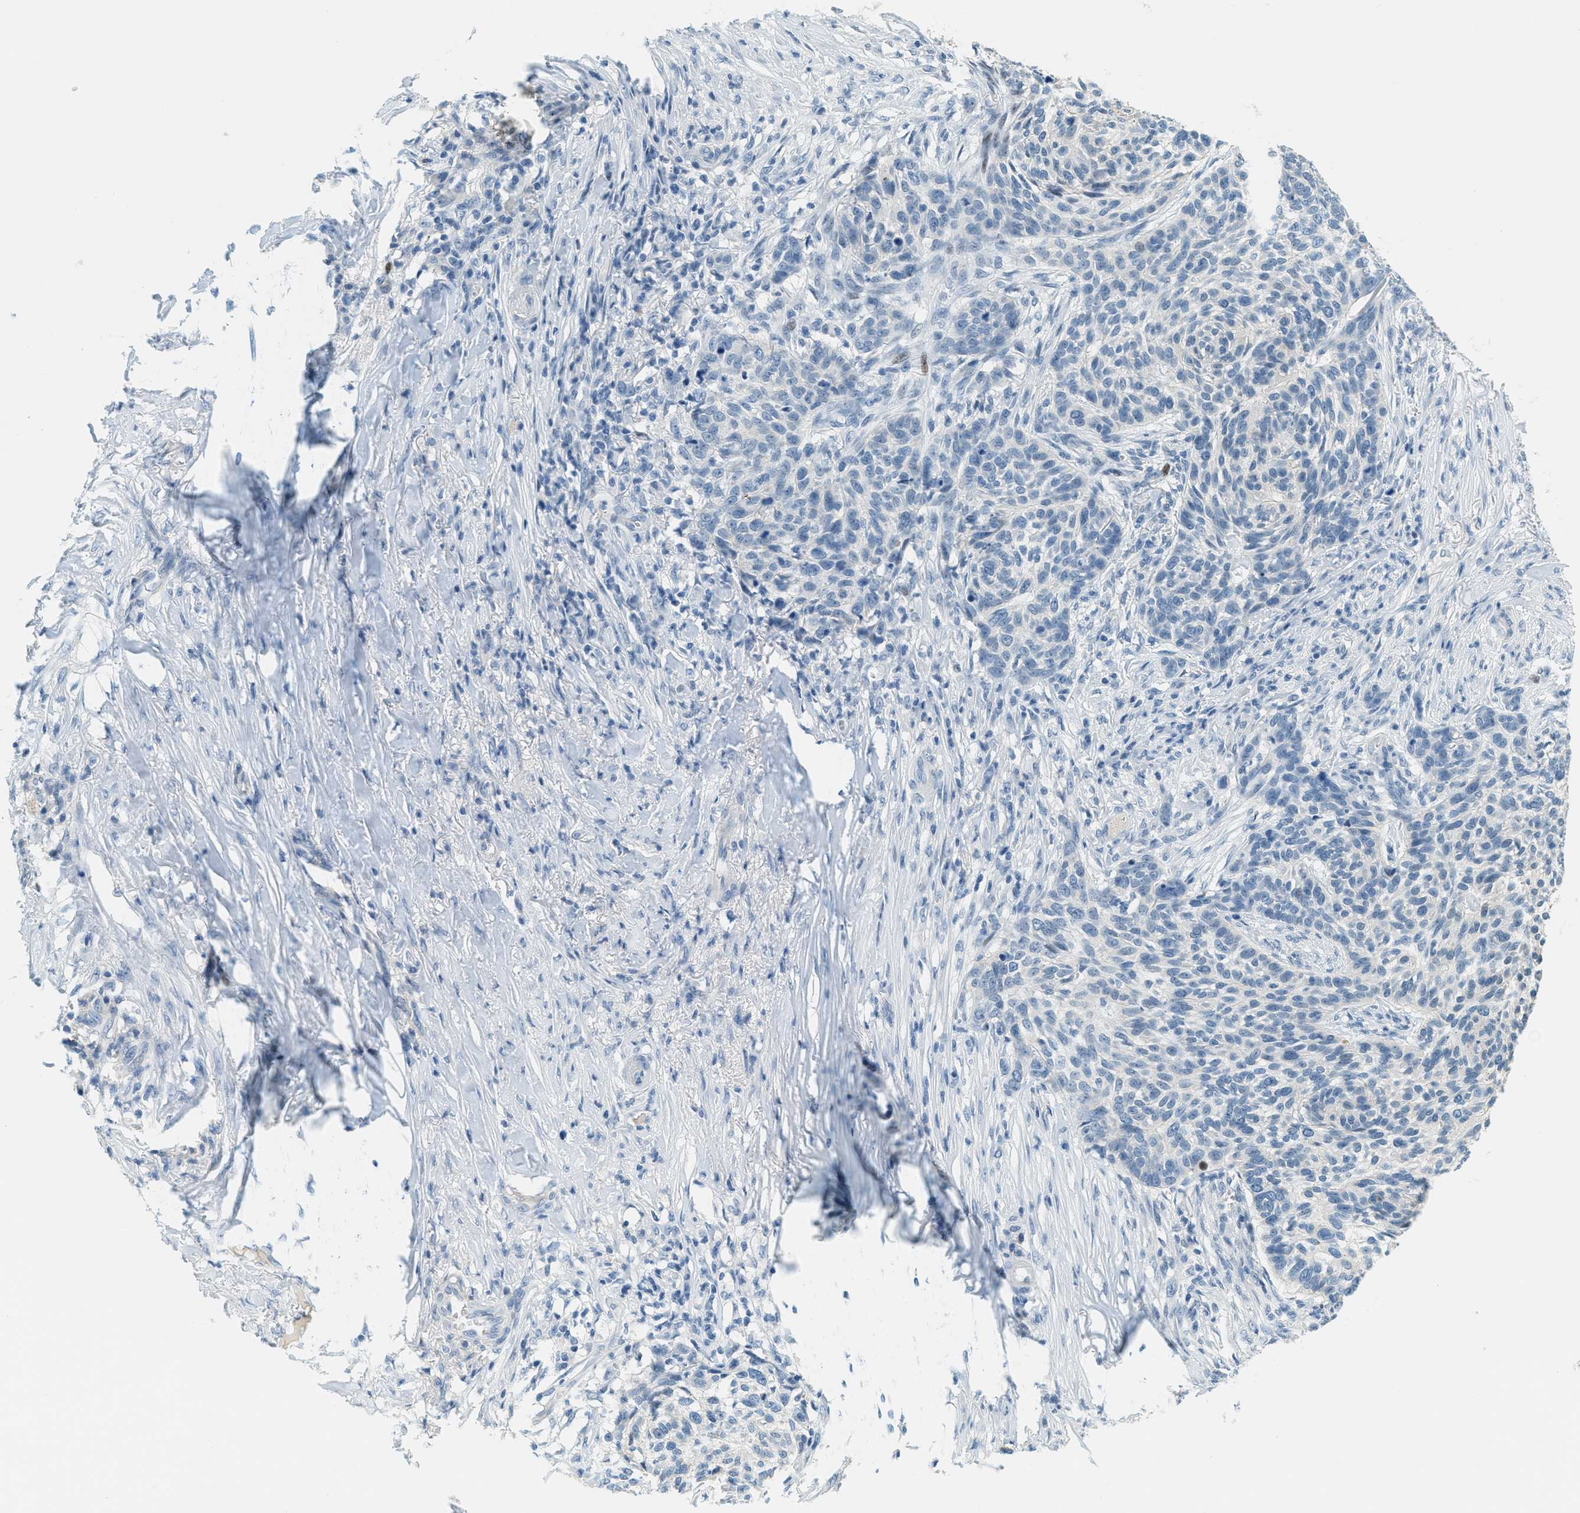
{"staining": {"intensity": "negative", "quantity": "none", "location": "none"}, "tissue": "skin cancer", "cell_type": "Tumor cells", "image_type": "cancer", "snomed": [{"axis": "morphology", "description": "Basal cell carcinoma"}, {"axis": "topography", "description": "Skin"}], "caption": "There is no significant expression in tumor cells of skin cancer. The staining is performed using DAB (3,3'-diaminobenzidine) brown chromogen with nuclei counter-stained in using hematoxylin.", "gene": "CYP4X1", "patient": {"sex": "male", "age": 85}}